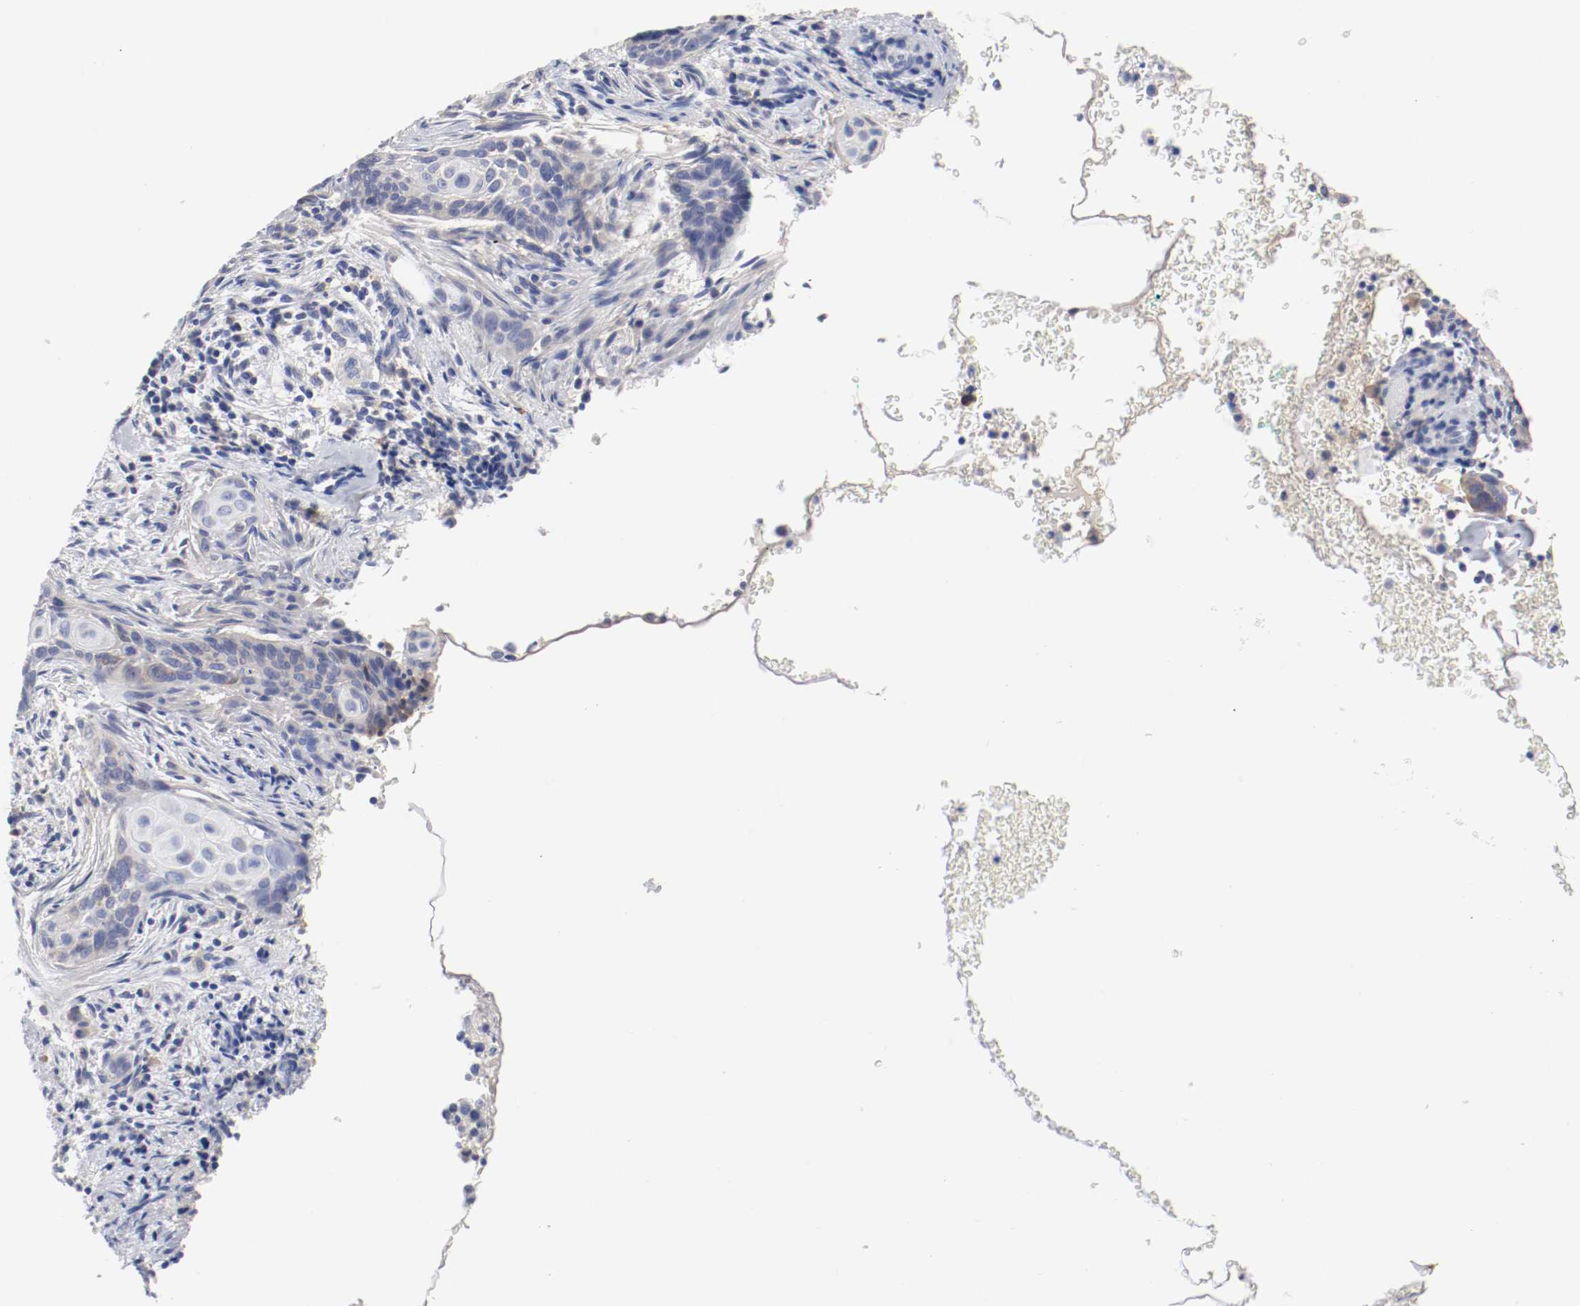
{"staining": {"intensity": "weak", "quantity": "25%-75%", "location": "cytoplasmic/membranous"}, "tissue": "cervical cancer", "cell_type": "Tumor cells", "image_type": "cancer", "snomed": [{"axis": "morphology", "description": "Squamous cell carcinoma, NOS"}, {"axis": "topography", "description": "Cervix"}], "caption": "Tumor cells reveal low levels of weak cytoplasmic/membranous staining in about 25%-75% of cells in cervical squamous cell carcinoma.", "gene": "FGFBP1", "patient": {"sex": "female", "age": 33}}